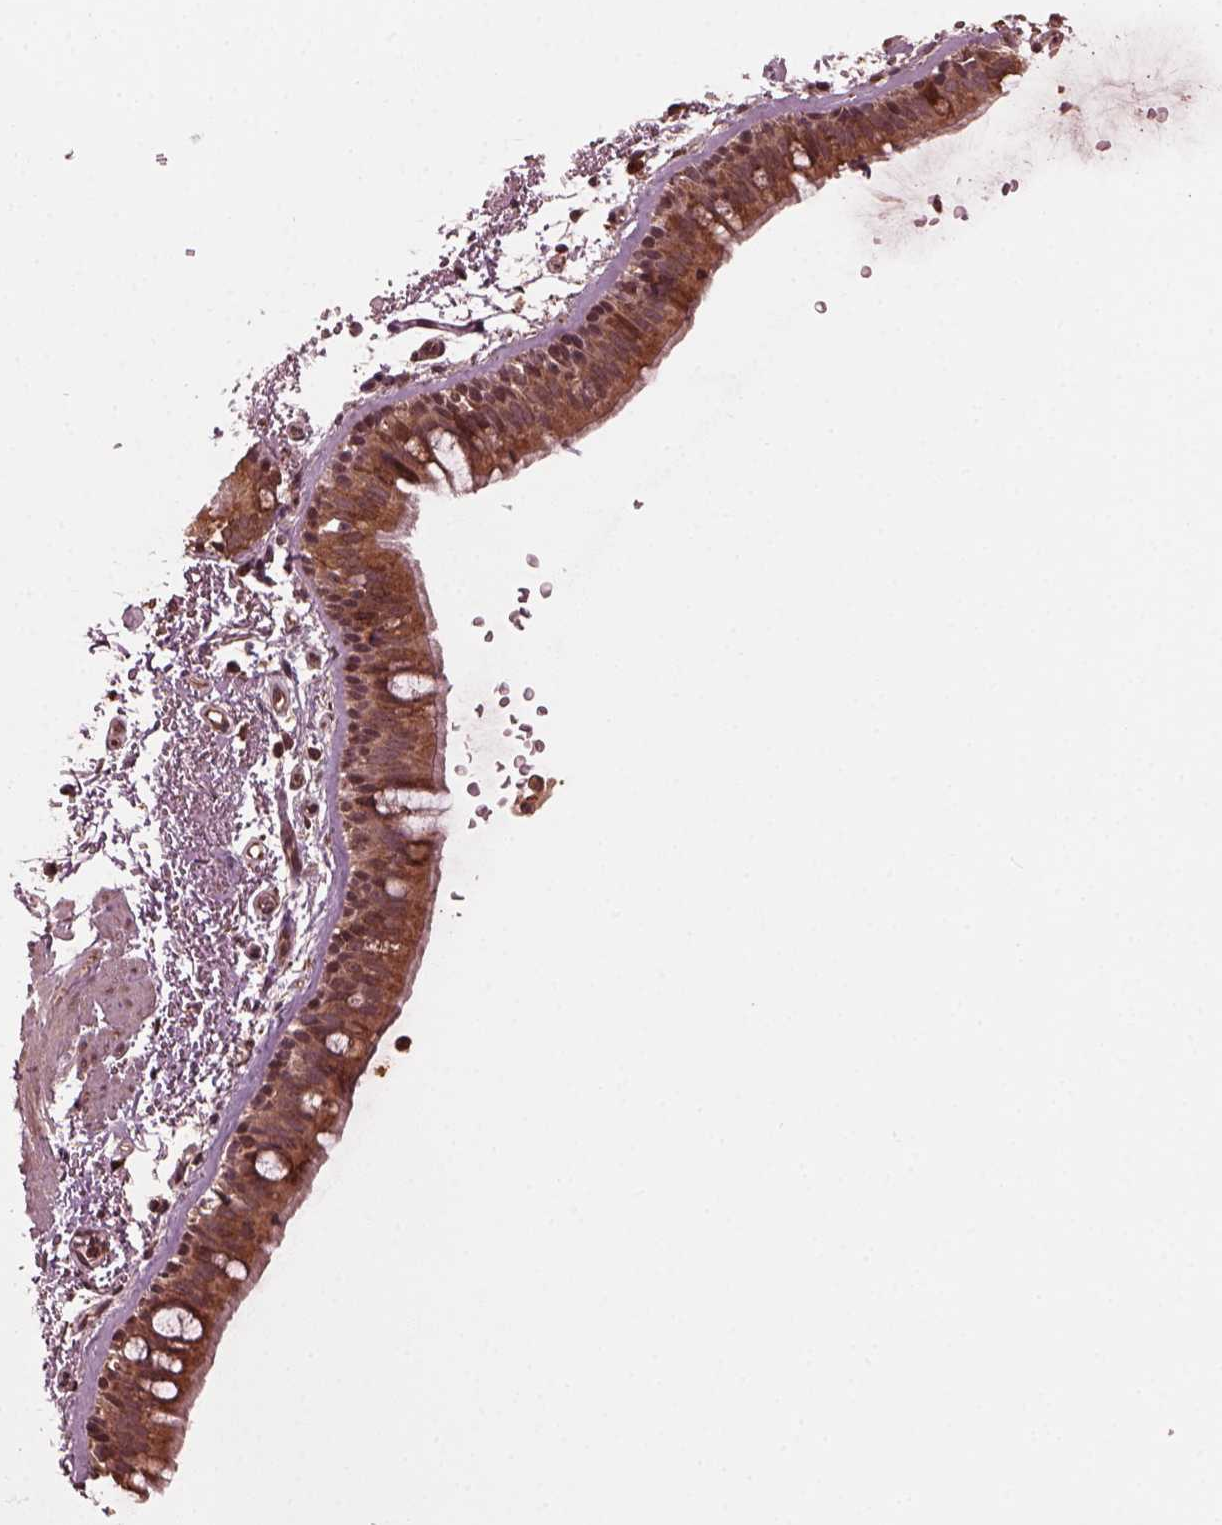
{"staining": {"intensity": "moderate", "quantity": ">75%", "location": "cytoplasmic/membranous"}, "tissue": "bronchus", "cell_type": "Respiratory epithelial cells", "image_type": "normal", "snomed": [{"axis": "morphology", "description": "Normal tissue, NOS"}, {"axis": "topography", "description": "Lymph node"}, {"axis": "topography", "description": "Bronchus"}], "caption": "Immunohistochemistry (IHC) photomicrograph of benign bronchus: human bronchus stained using IHC displays medium levels of moderate protein expression localized specifically in the cytoplasmic/membranous of respiratory epithelial cells, appearing as a cytoplasmic/membranous brown color.", "gene": "ZNF292", "patient": {"sex": "female", "age": 70}}